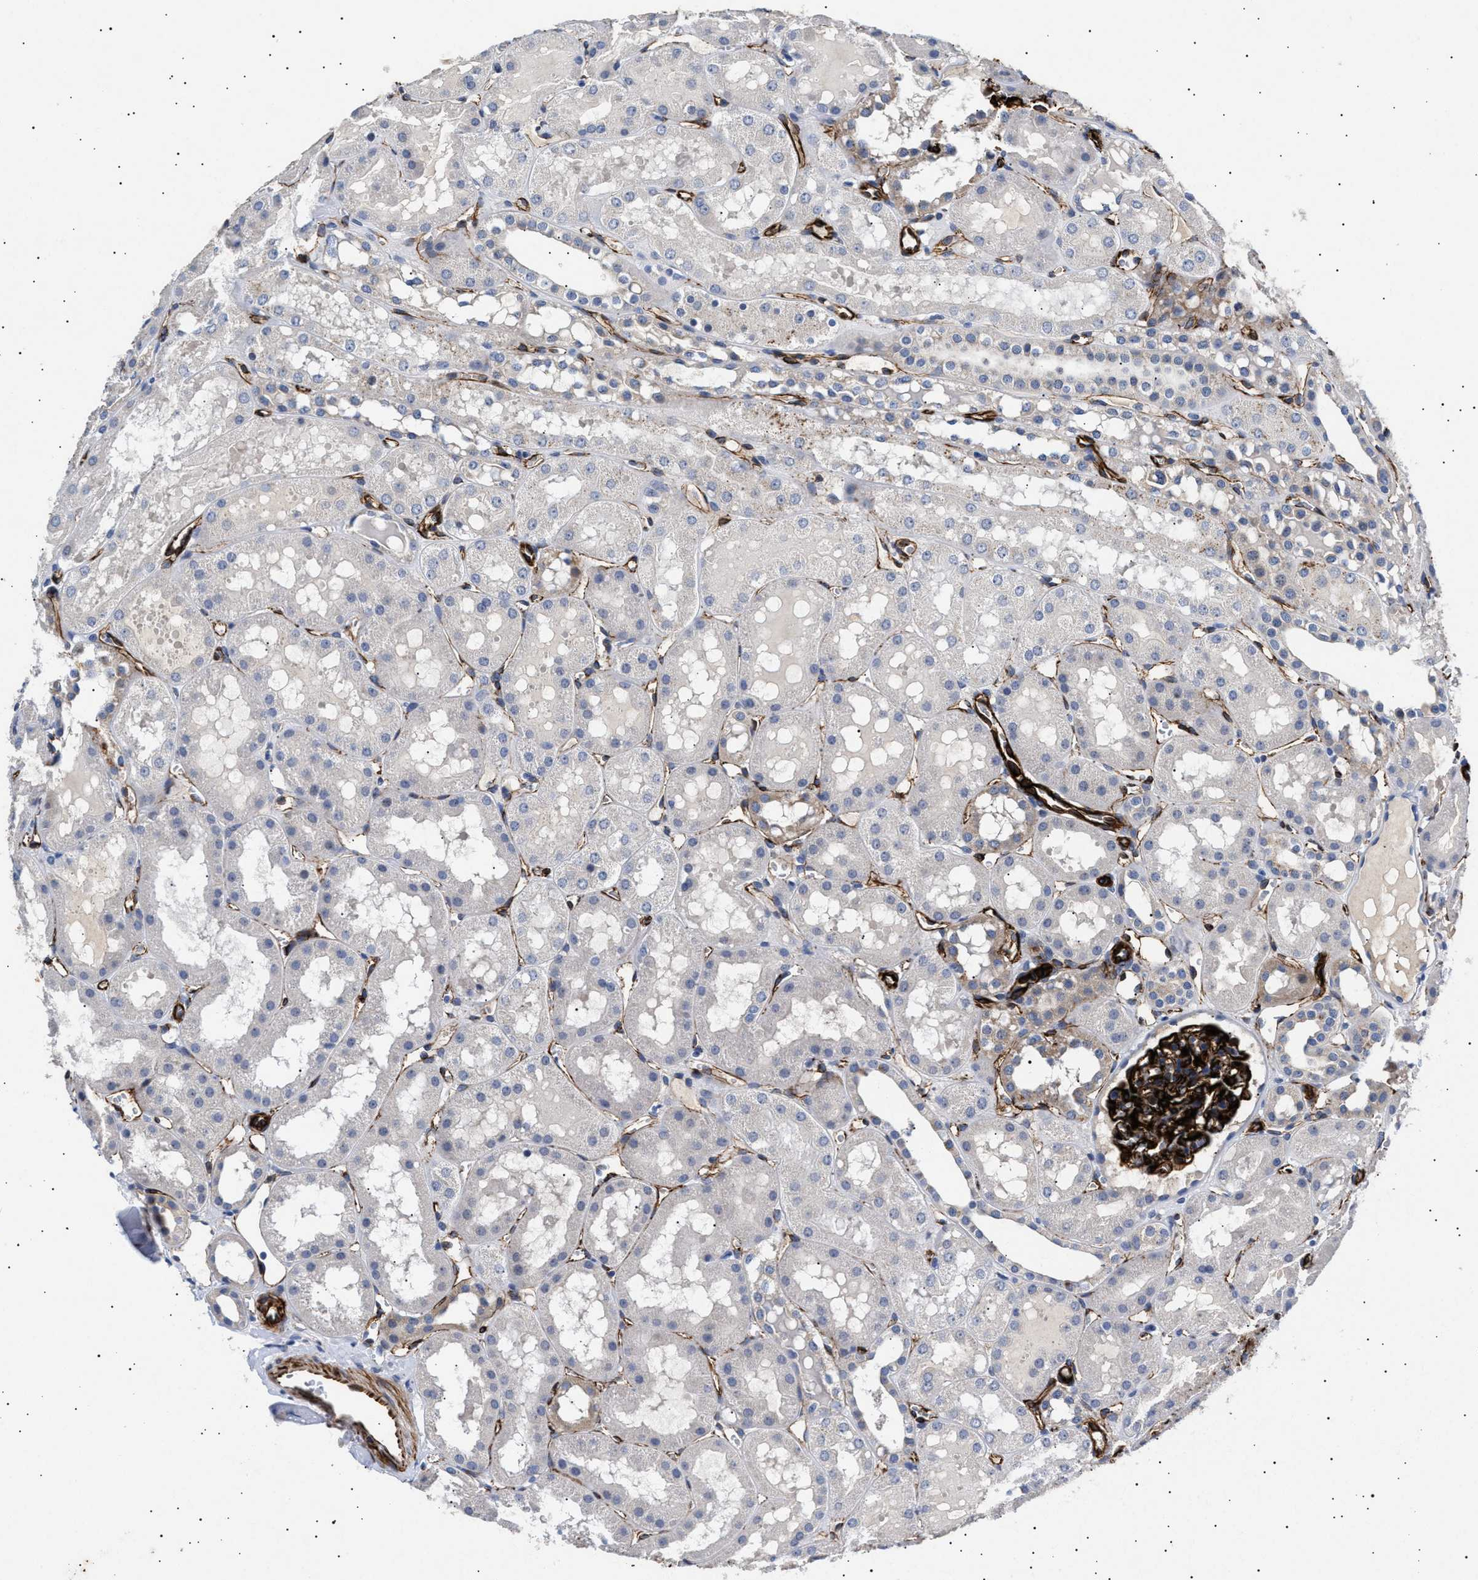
{"staining": {"intensity": "strong", "quantity": ">75%", "location": "cytoplasmic/membranous"}, "tissue": "kidney", "cell_type": "Cells in glomeruli", "image_type": "normal", "snomed": [{"axis": "morphology", "description": "Normal tissue, NOS"}, {"axis": "topography", "description": "Kidney"}, {"axis": "topography", "description": "Urinary bladder"}], "caption": "This is an image of immunohistochemistry (IHC) staining of normal kidney, which shows strong expression in the cytoplasmic/membranous of cells in glomeruli.", "gene": "OLFML2A", "patient": {"sex": "male", "age": 16}}